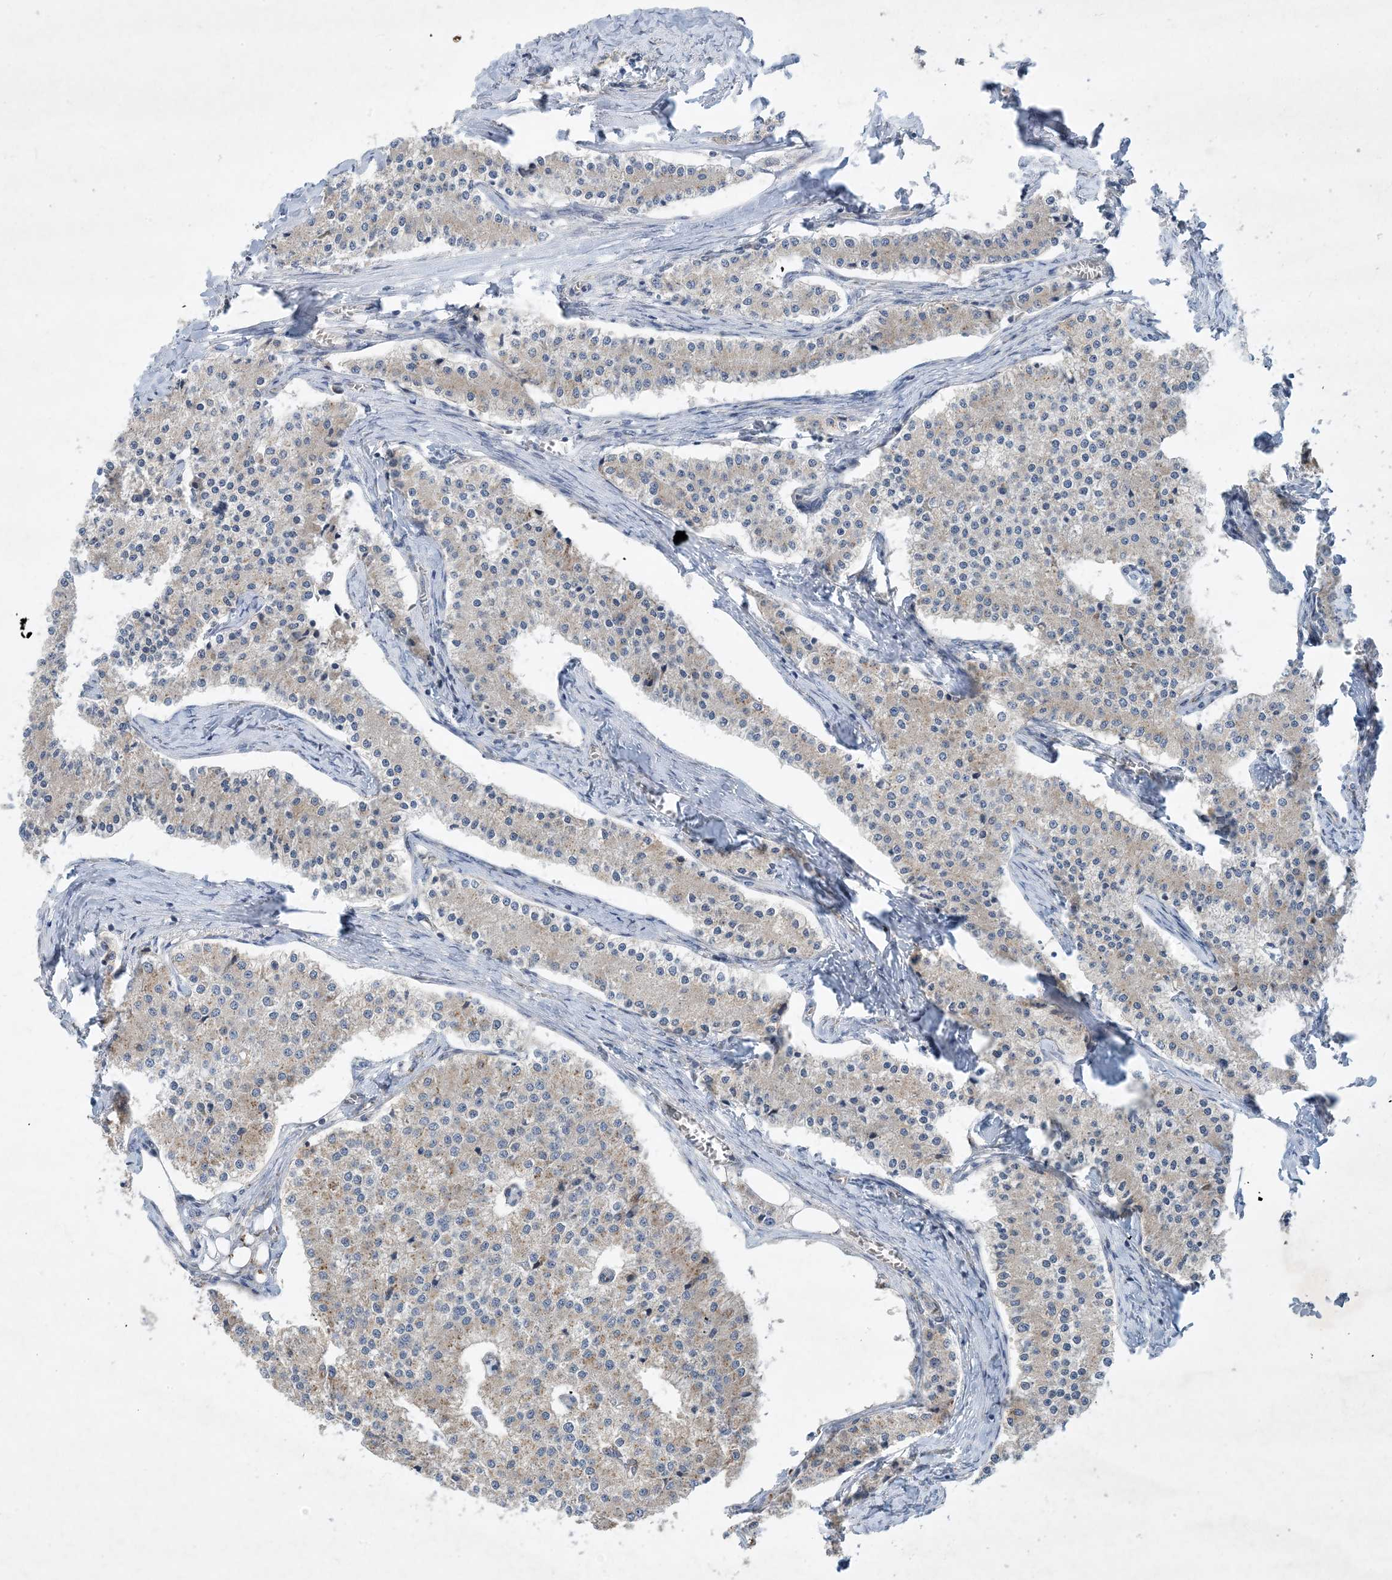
{"staining": {"intensity": "weak", "quantity": "<25%", "location": "cytoplasmic/membranous"}, "tissue": "carcinoid", "cell_type": "Tumor cells", "image_type": "cancer", "snomed": [{"axis": "morphology", "description": "Carcinoid, malignant, NOS"}, {"axis": "topography", "description": "Colon"}], "caption": "A photomicrograph of human carcinoid (malignant) is negative for staining in tumor cells.", "gene": "TINAG", "patient": {"sex": "female", "age": 52}}